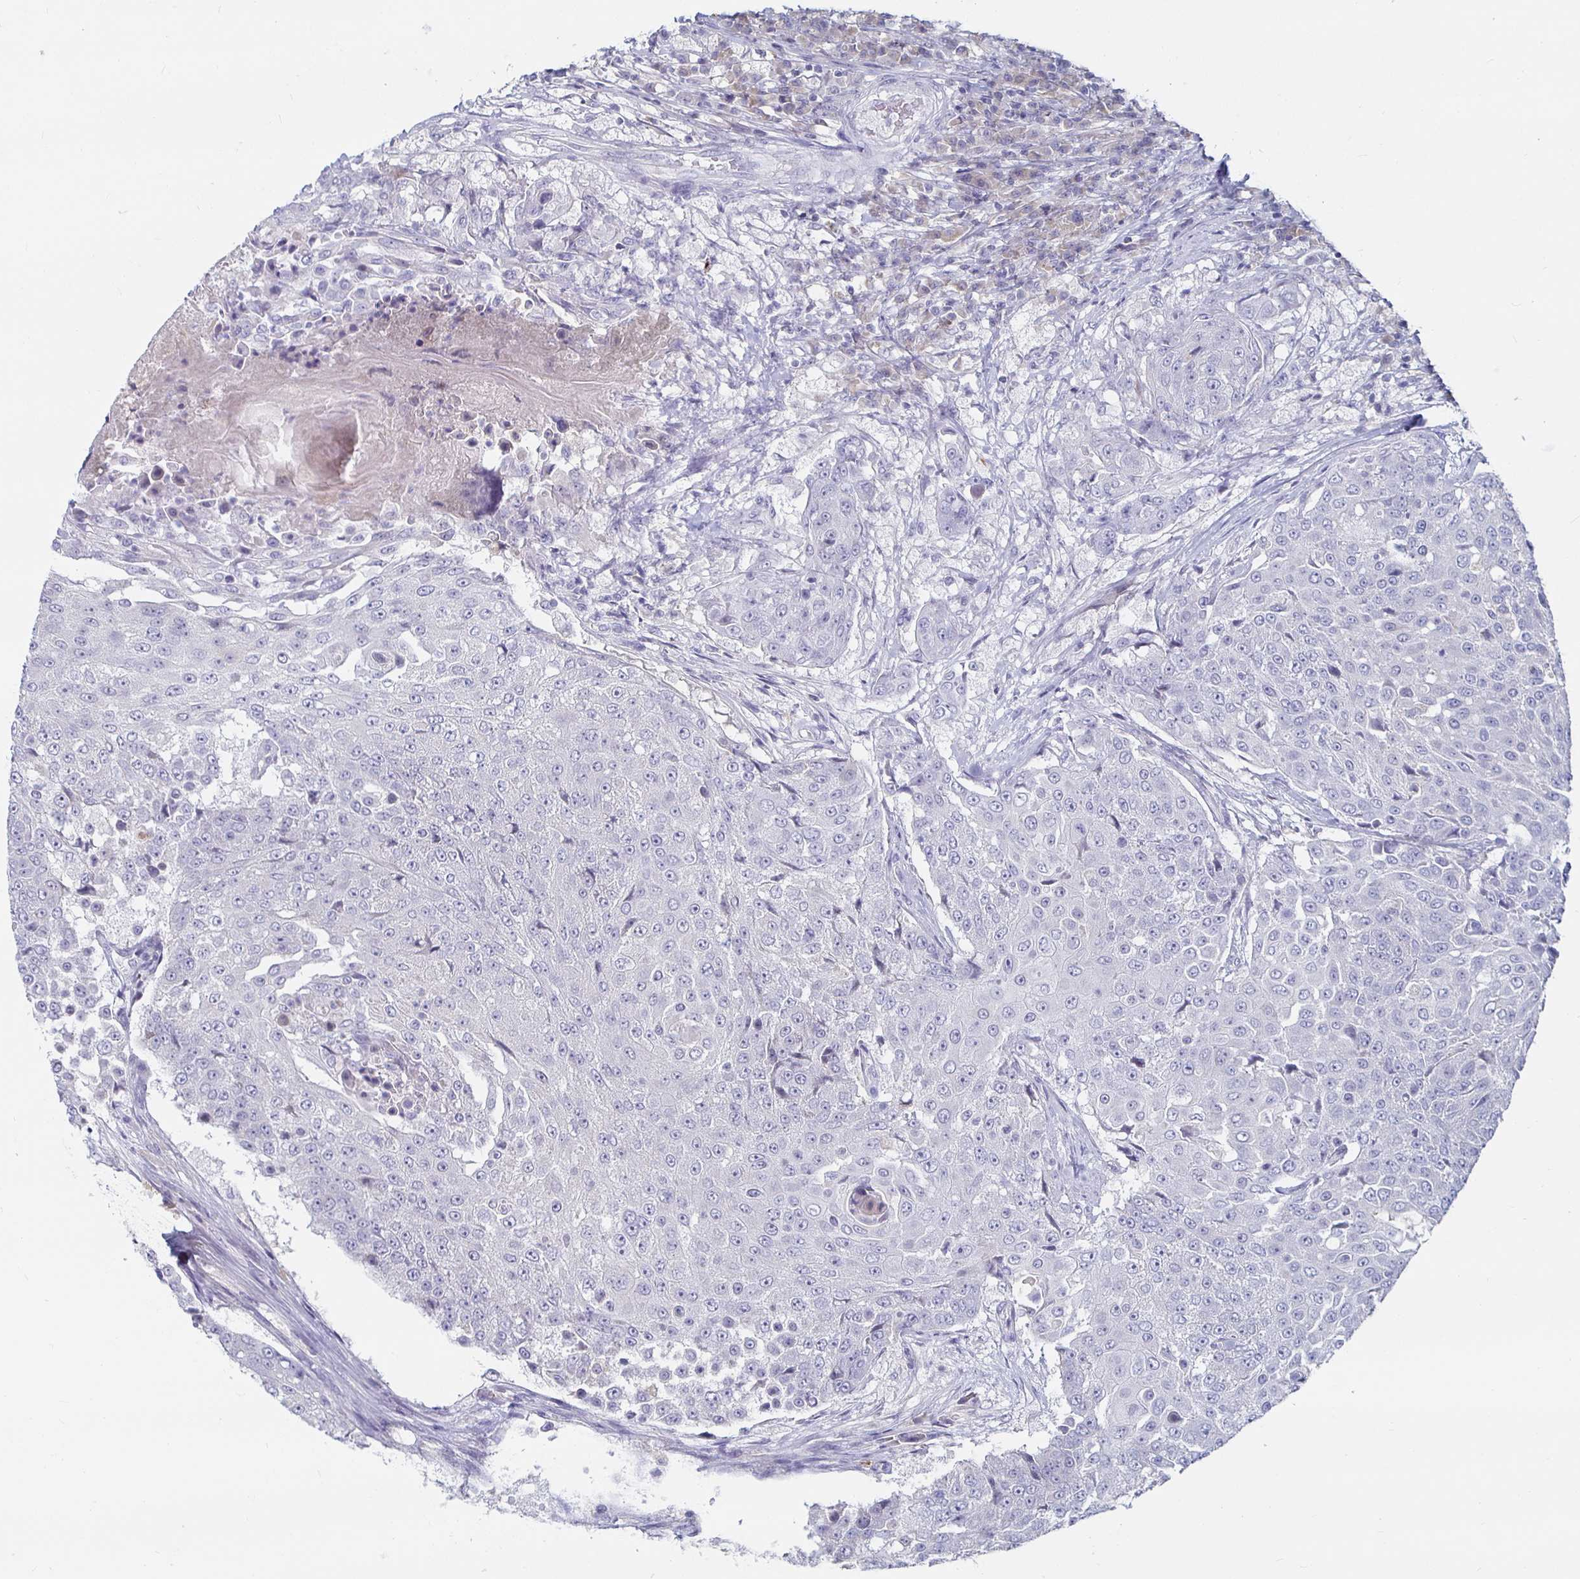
{"staining": {"intensity": "negative", "quantity": "none", "location": "none"}, "tissue": "urothelial cancer", "cell_type": "Tumor cells", "image_type": "cancer", "snomed": [{"axis": "morphology", "description": "Urothelial carcinoma, High grade"}, {"axis": "topography", "description": "Urinary bladder"}], "caption": "This is an immunohistochemistry (IHC) image of urothelial cancer. There is no positivity in tumor cells.", "gene": "RNF144B", "patient": {"sex": "female", "age": 63}}